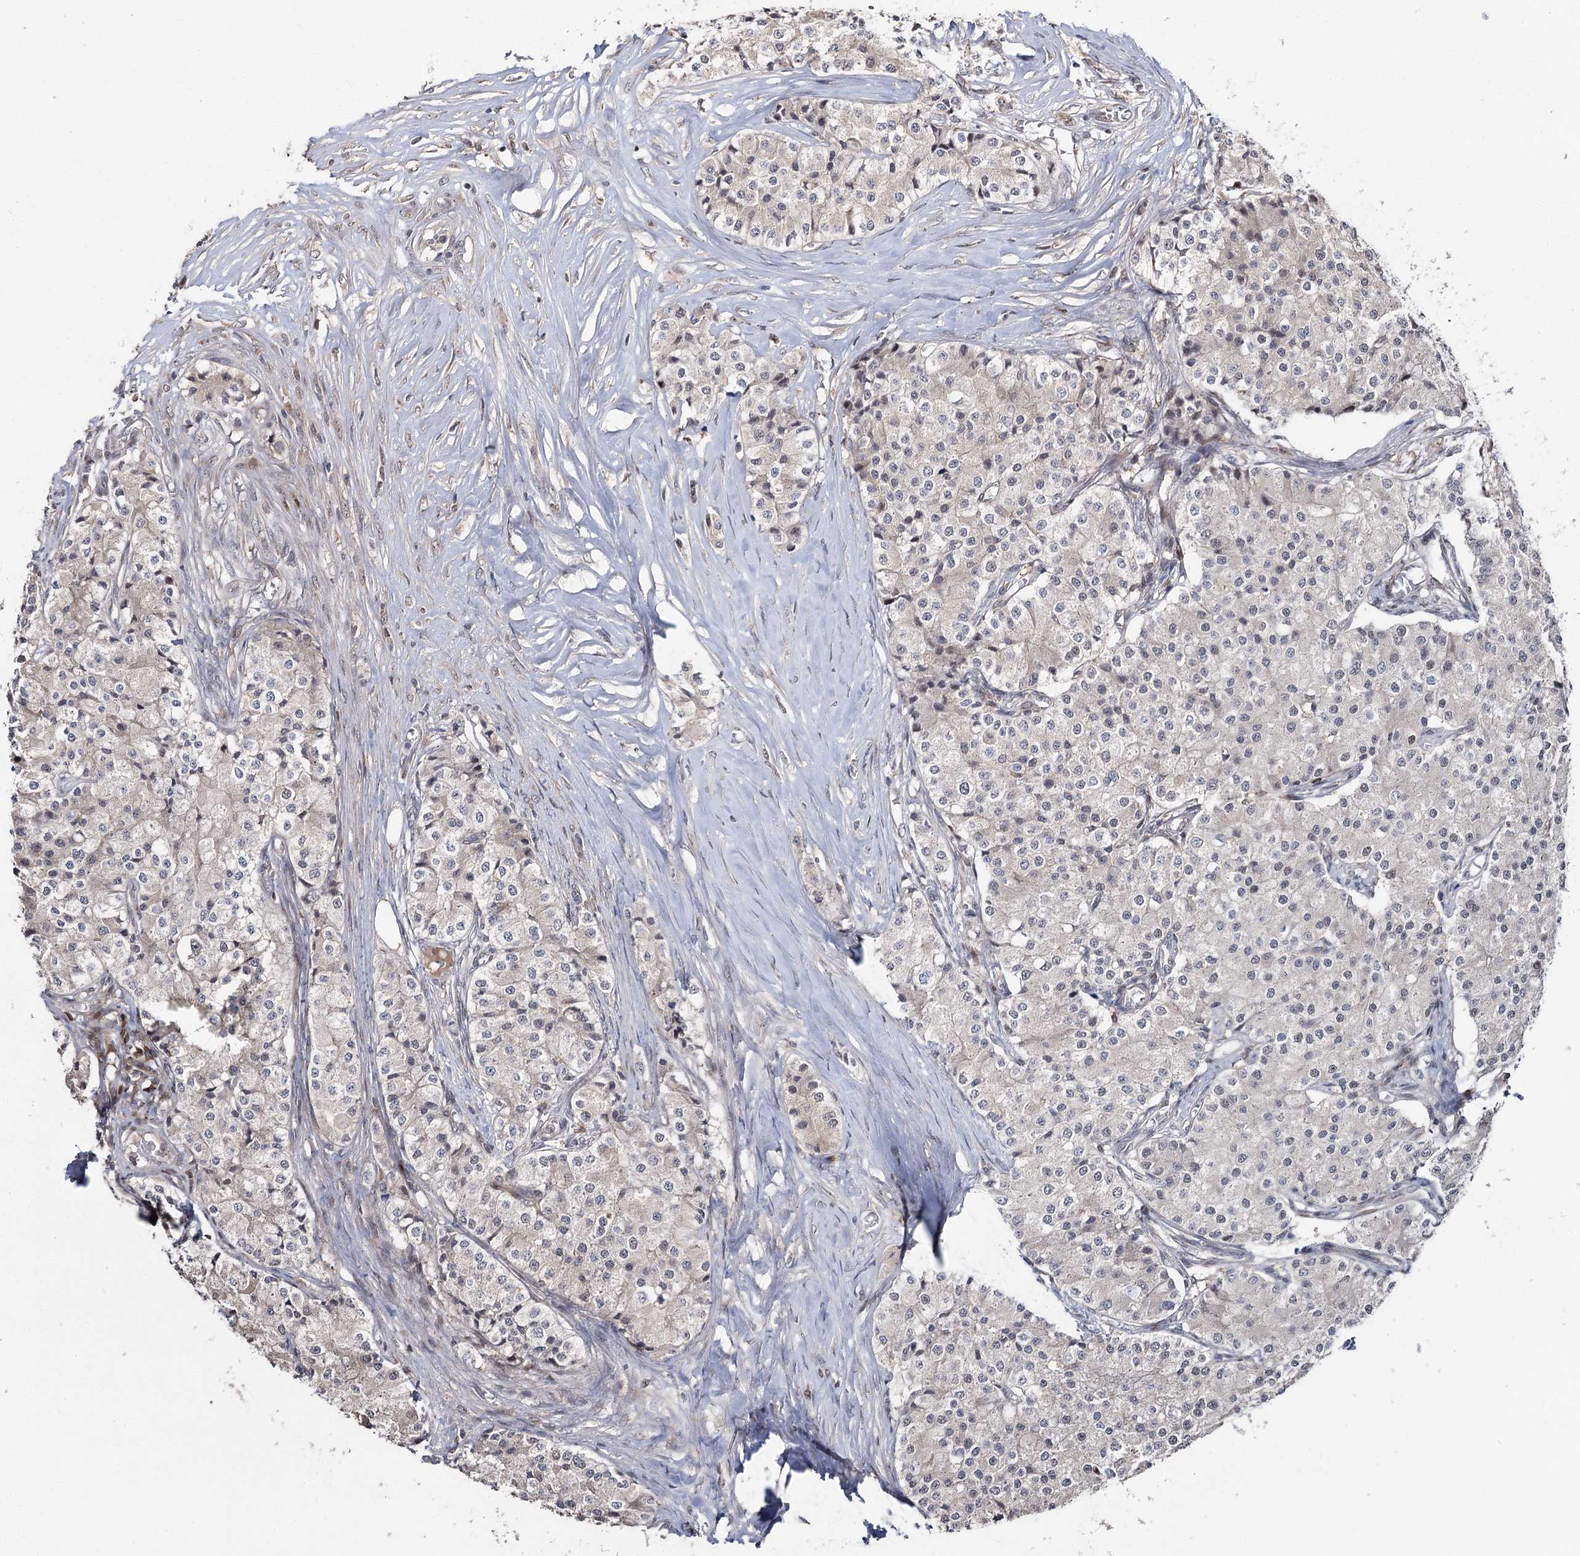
{"staining": {"intensity": "negative", "quantity": "none", "location": "none"}, "tissue": "carcinoid", "cell_type": "Tumor cells", "image_type": "cancer", "snomed": [{"axis": "morphology", "description": "Carcinoid, malignant, NOS"}, {"axis": "topography", "description": "Colon"}], "caption": "This is a image of immunohistochemistry staining of carcinoid (malignant), which shows no expression in tumor cells.", "gene": "STX6", "patient": {"sex": "female", "age": 52}}